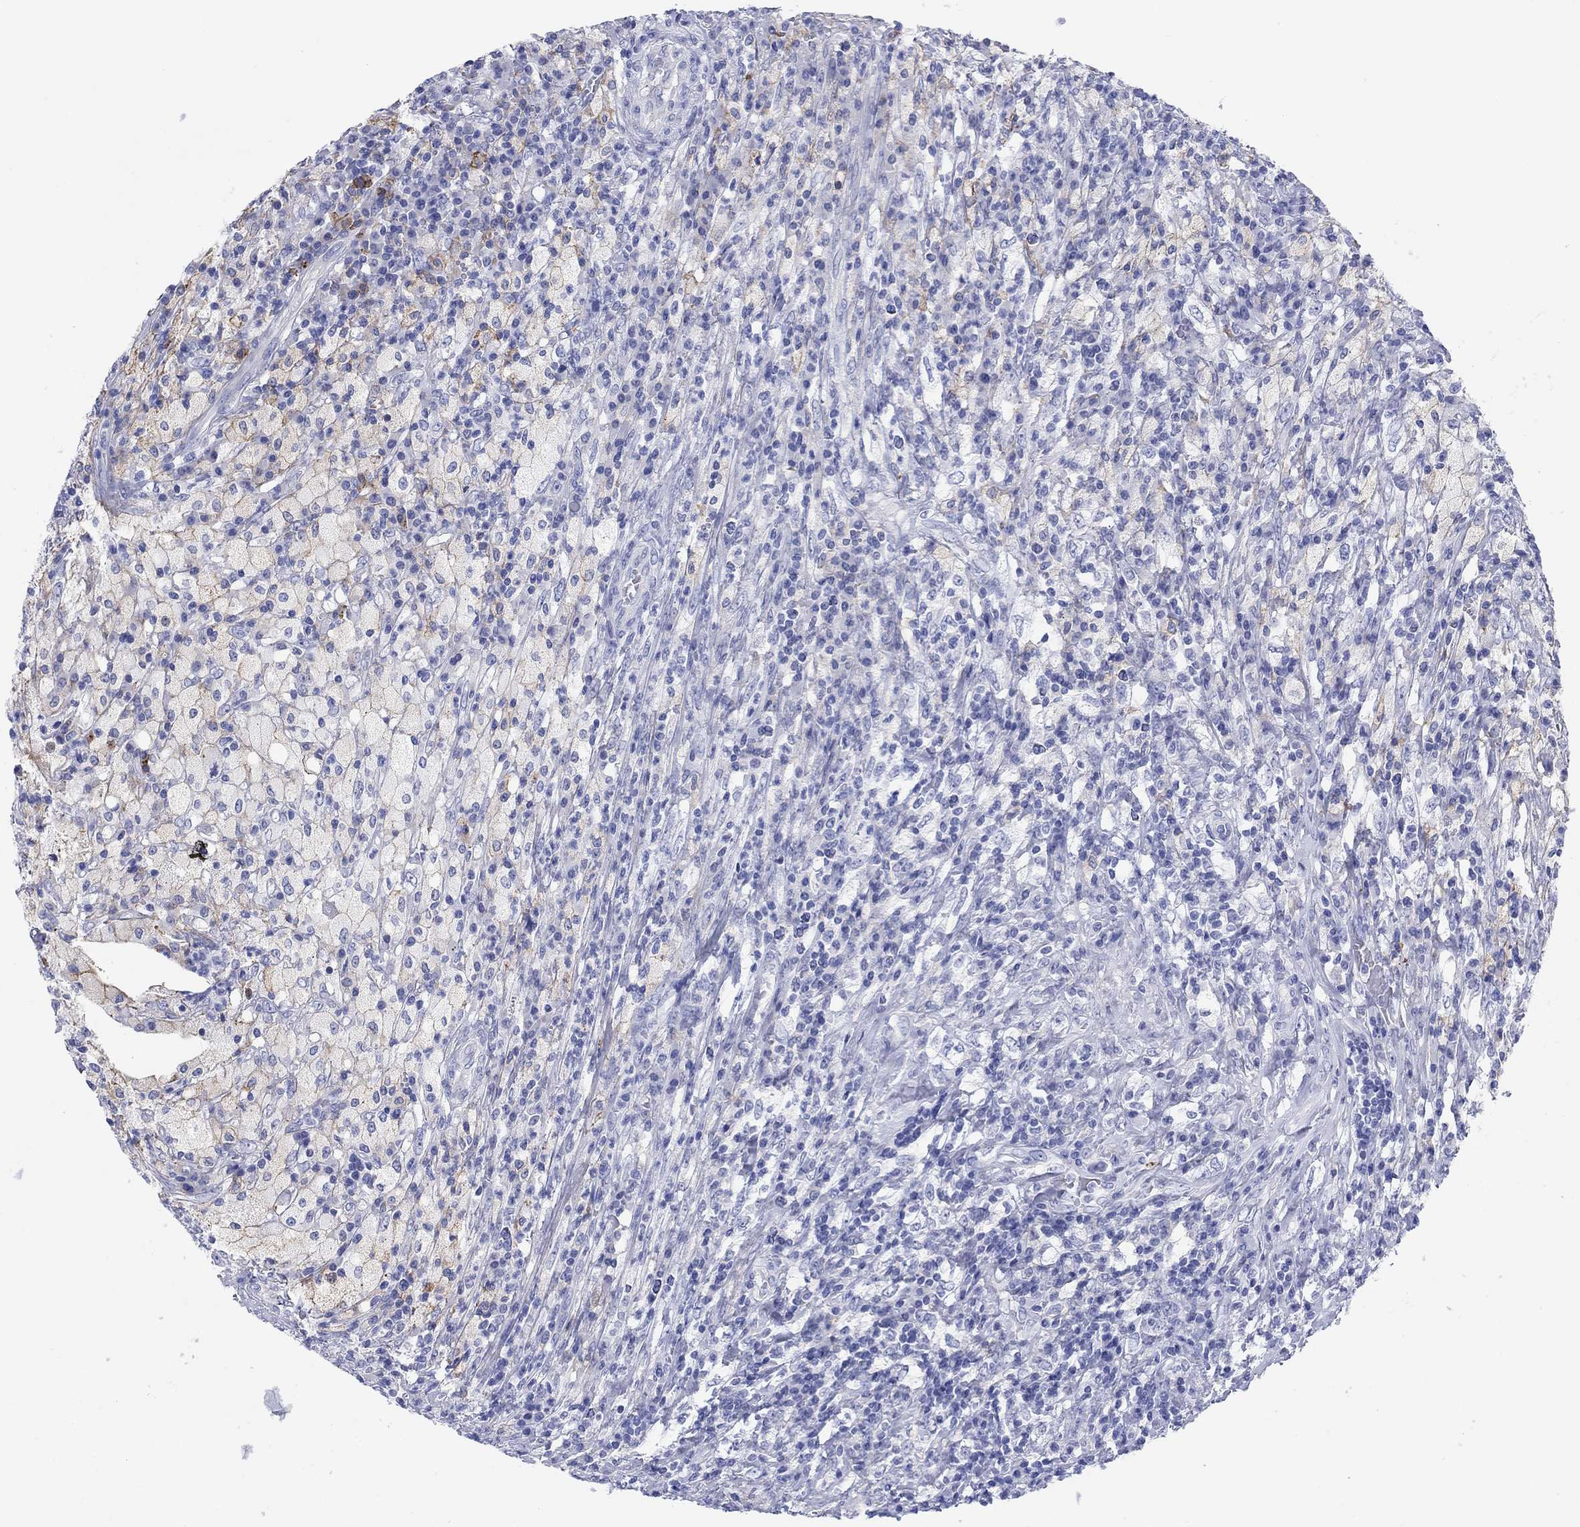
{"staining": {"intensity": "weak", "quantity": "<25%", "location": "cytoplasmic/membranous"}, "tissue": "testis cancer", "cell_type": "Tumor cells", "image_type": "cancer", "snomed": [{"axis": "morphology", "description": "Necrosis, NOS"}, {"axis": "morphology", "description": "Carcinoma, Embryonal, NOS"}, {"axis": "topography", "description": "Testis"}], "caption": "This is an IHC histopathology image of testis embryonal carcinoma. There is no staining in tumor cells.", "gene": "ATP1B1", "patient": {"sex": "male", "age": 19}}